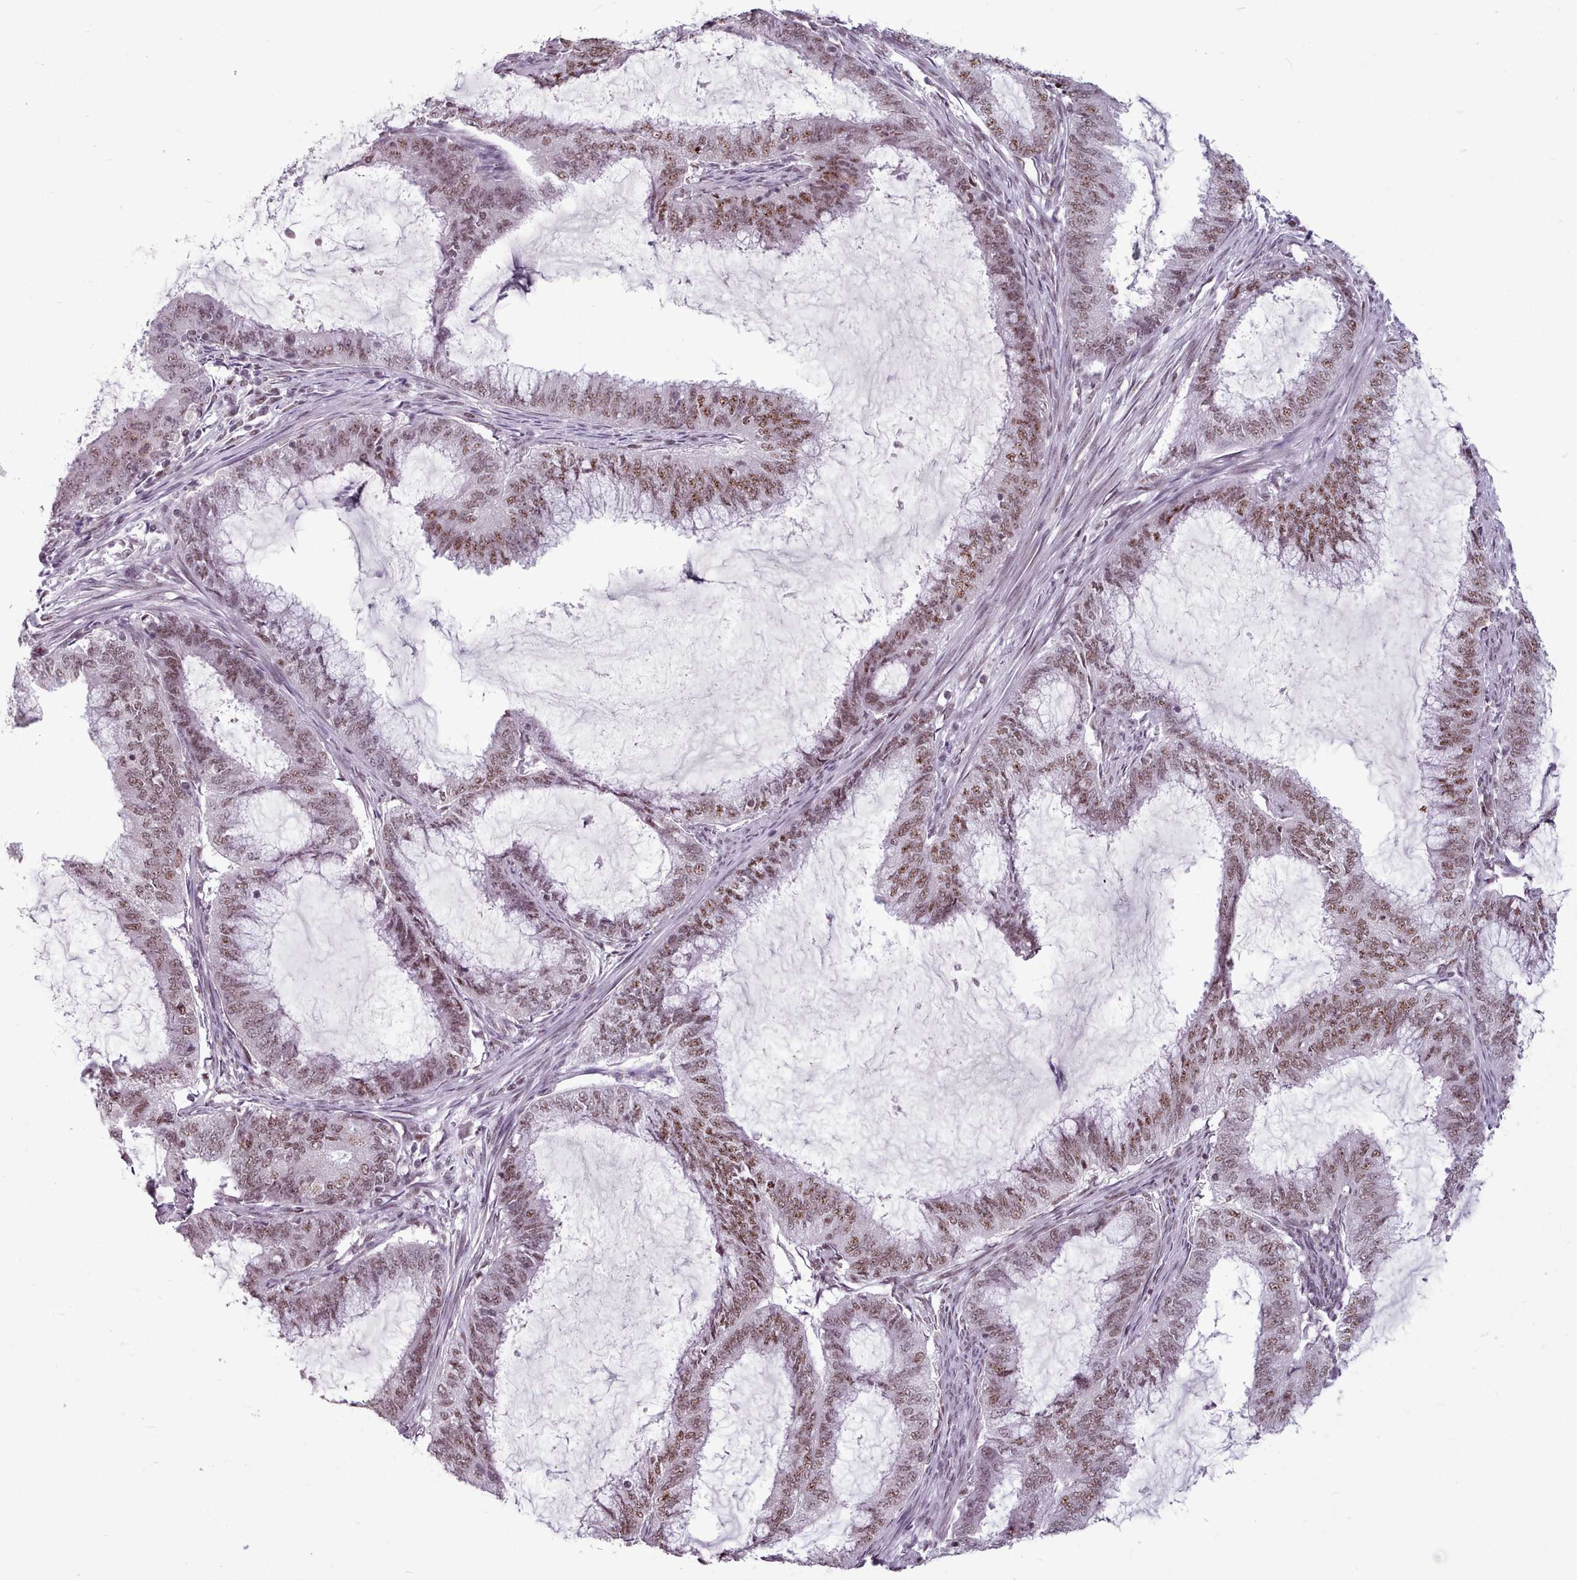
{"staining": {"intensity": "moderate", "quantity": ">75%", "location": "nuclear"}, "tissue": "endometrial cancer", "cell_type": "Tumor cells", "image_type": "cancer", "snomed": [{"axis": "morphology", "description": "Adenocarcinoma, NOS"}, {"axis": "topography", "description": "Endometrium"}], "caption": "Tumor cells show medium levels of moderate nuclear positivity in about >75% of cells in human adenocarcinoma (endometrial). (DAB (3,3'-diaminobenzidine) = brown stain, brightfield microscopy at high magnification).", "gene": "SRRM1", "patient": {"sex": "female", "age": 51}}